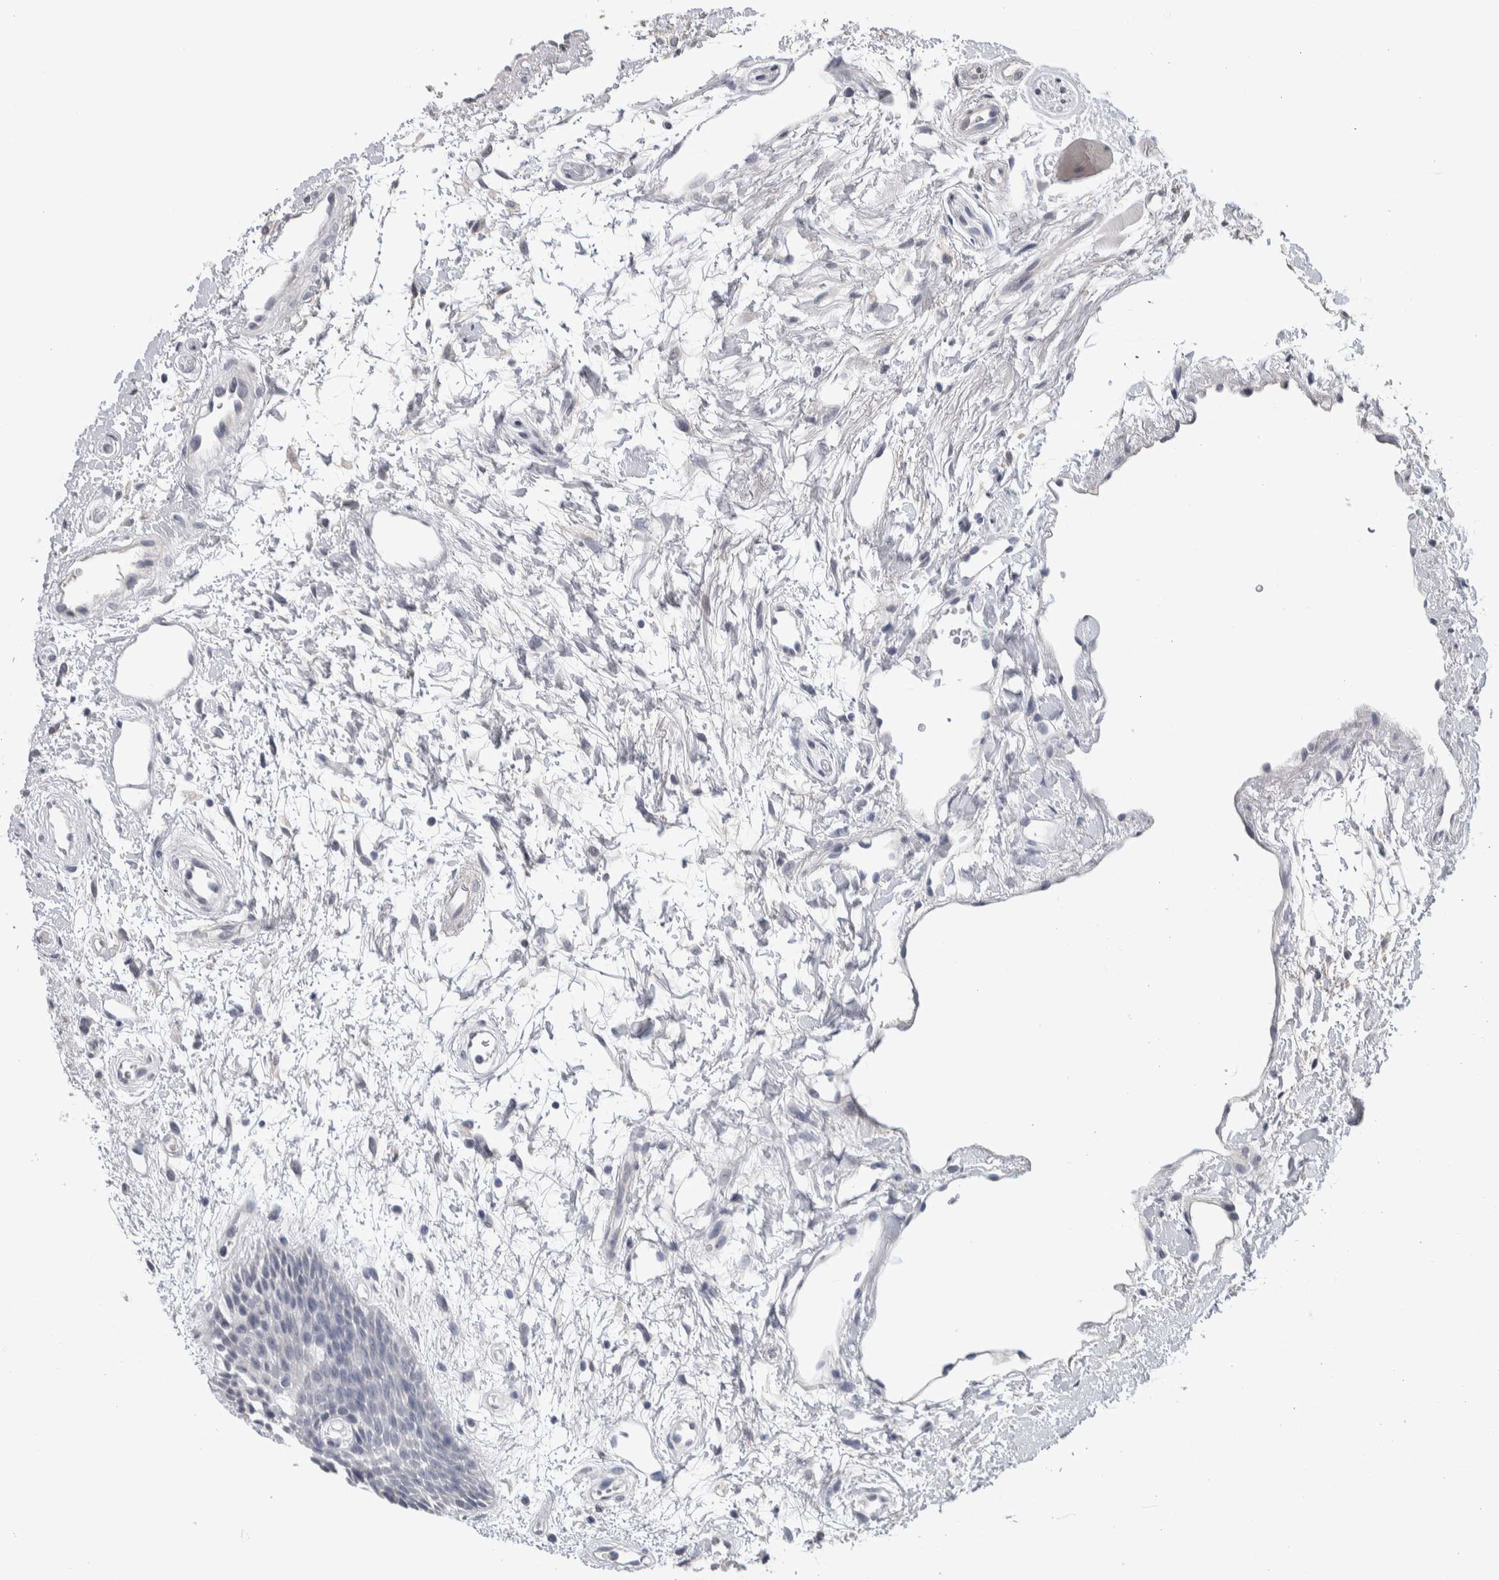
{"staining": {"intensity": "negative", "quantity": "none", "location": "none"}, "tissue": "oral mucosa", "cell_type": "Squamous epithelial cells", "image_type": "normal", "snomed": [{"axis": "morphology", "description": "Normal tissue, NOS"}, {"axis": "topography", "description": "Skeletal muscle"}, {"axis": "topography", "description": "Oral tissue"}, {"axis": "topography", "description": "Peripheral nerve tissue"}], "caption": "This photomicrograph is of benign oral mucosa stained with immunohistochemistry to label a protein in brown with the nuclei are counter-stained blue. There is no staining in squamous epithelial cells. (DAB IHC with hematoxylin counter stain).", "gene": "TMEM102", "patient": {"sex": "female", "age": 84}}